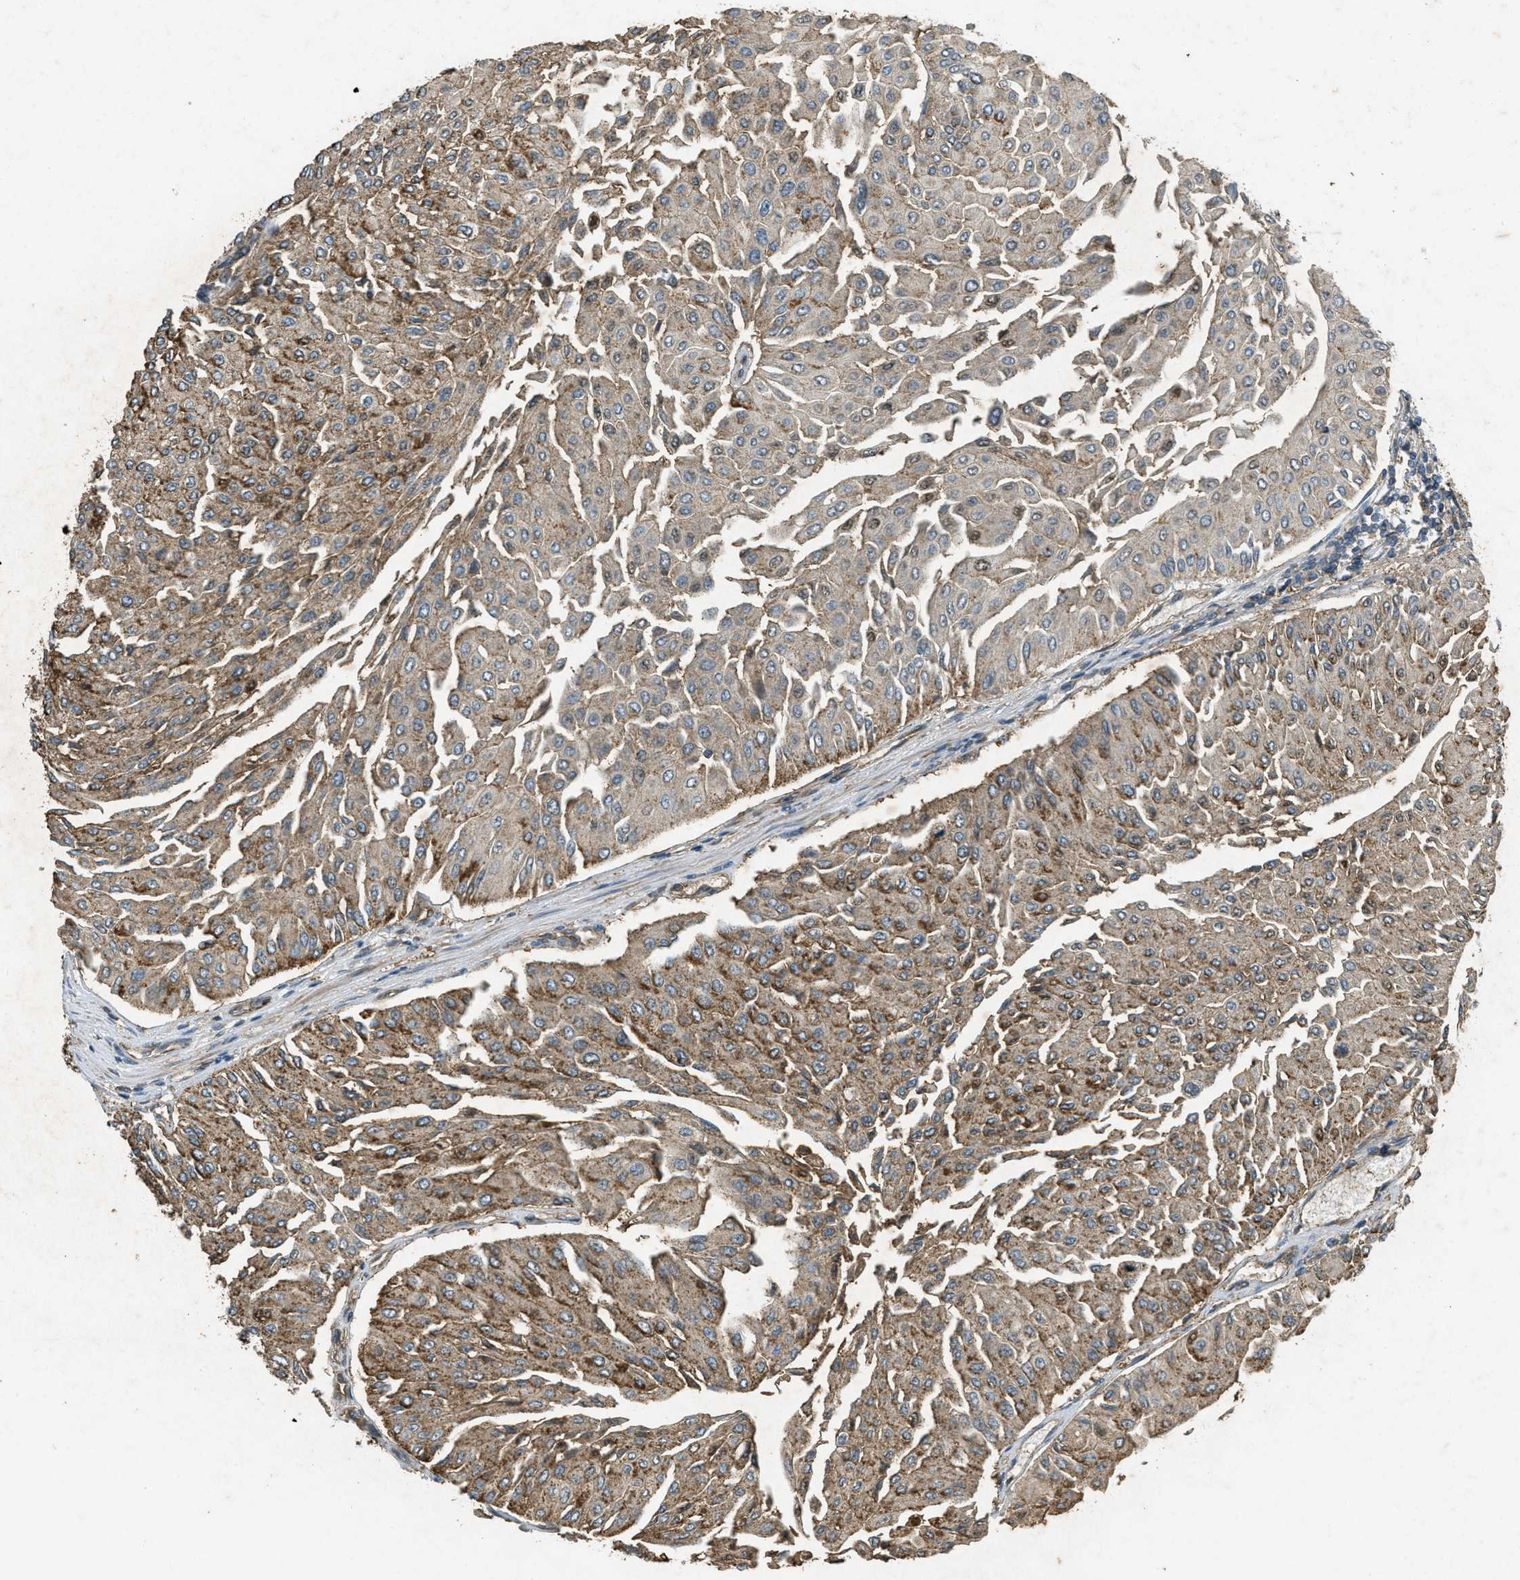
{"staining": {"intensity": "moderate", "quantity": ">75%", "location": "cytoplasmic/membranous"}, "tissue": "urothelial cancer", "cell_type": "Tumor cells", "image_type": "cancer", "snomed": [{"axis": "morphology", "description": "Urothelial carcinoma, Low grade"}, {"axis": "topography", "description": "Urinary bladder"}], "caption": "An image of human low-grade urothelial carcinoma stained for a protein shows moderate cytoplasmic/membranous brown staining in tumor cells.", "gene": "PPP1R15A", "patient": {"sex": "male", "age": 67}}